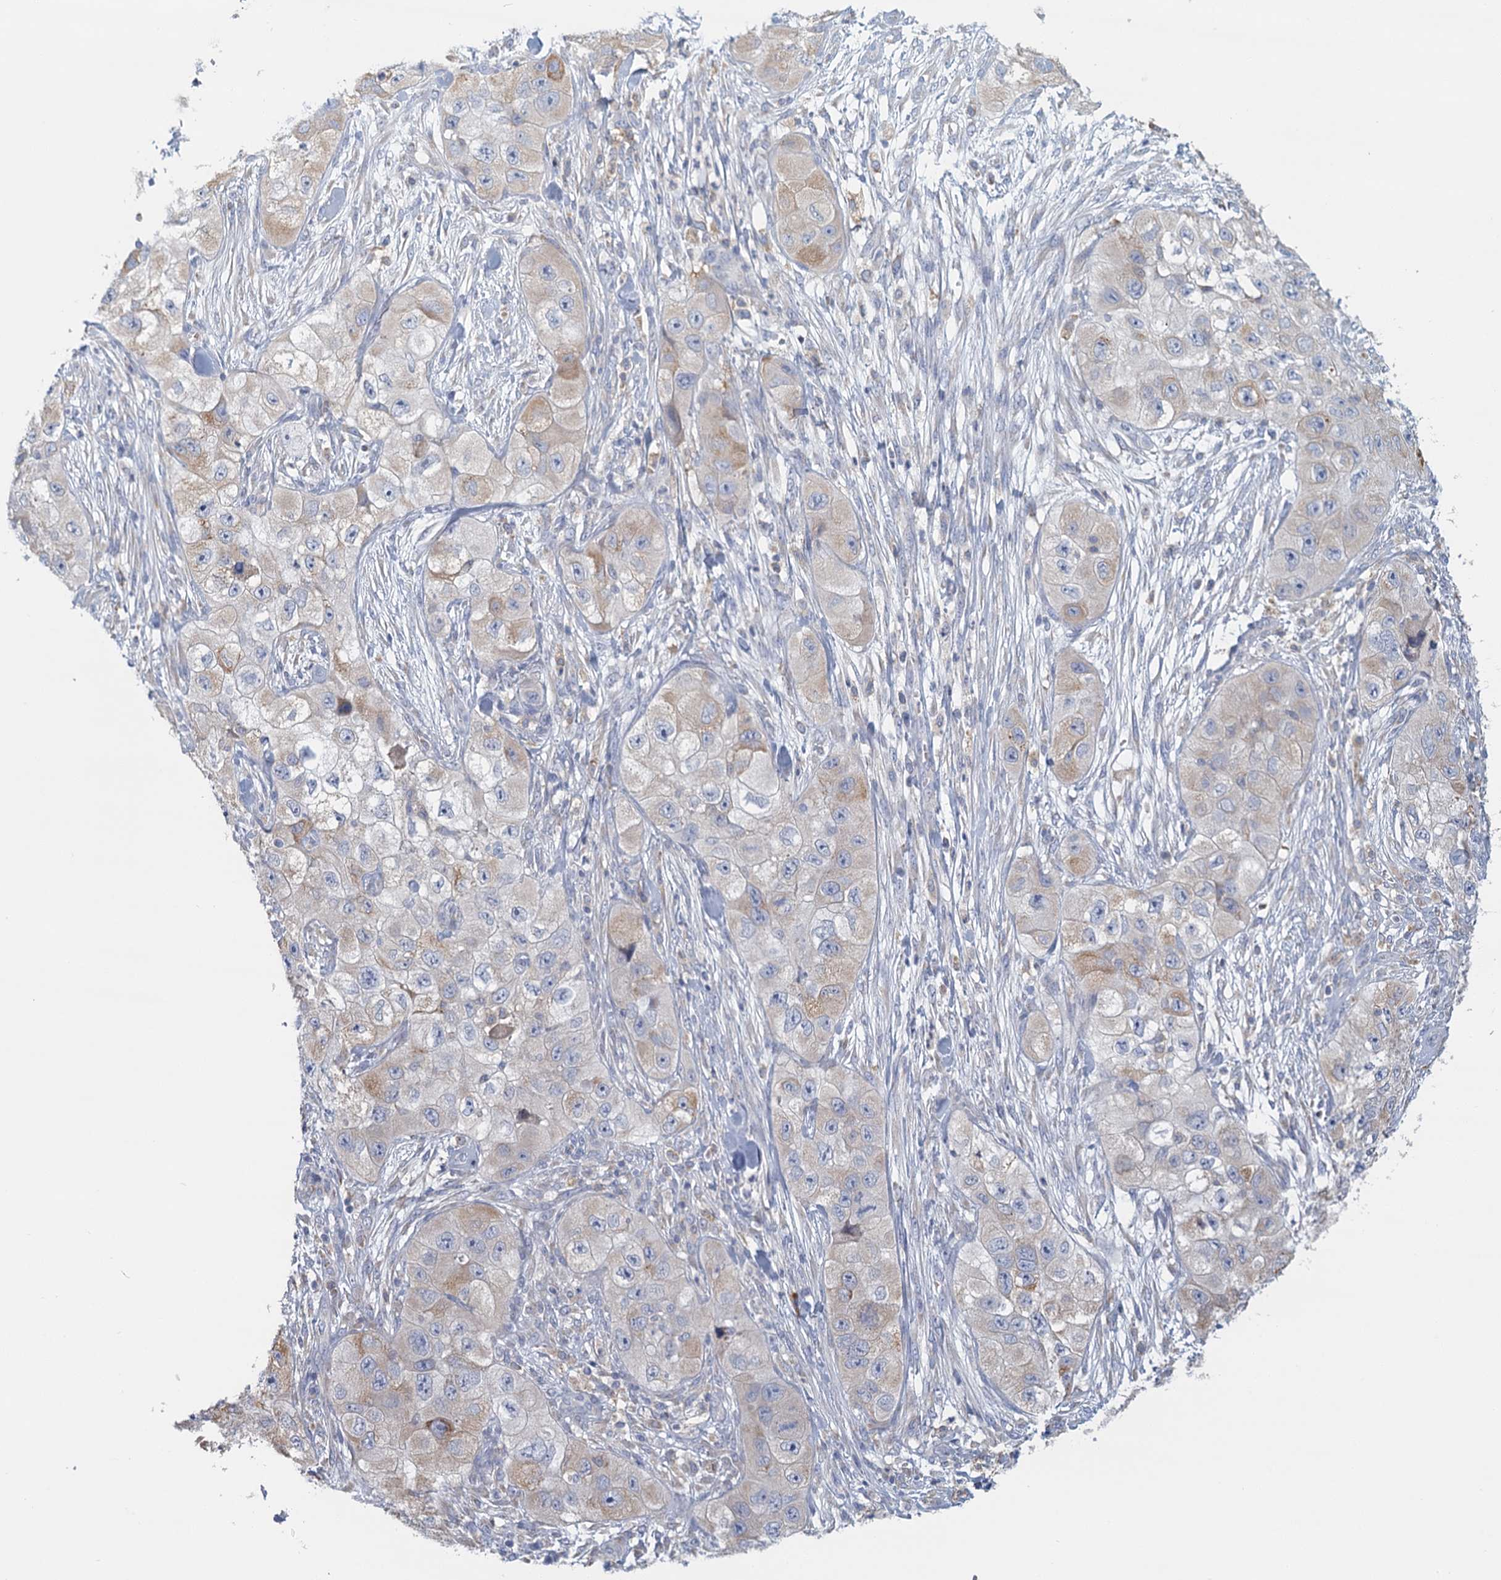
{"staining": {"intensity": "moderate", "quantity": "<25%", "location": "cytoplasmic/membranous"}, "tissue": "skin cancer", "cell_type": "Tumor cells", "image_type": "cancer", "snomed": [{"axis": "morphology", "description": "Squamous cell carcinoma, NOS"}, {"axis": "topography", "description": "Skin"}, {"axis": "topography", "description": "Subcutis"}], "caption": "Human skin cancer stained with a protein marker reveals moderate staining in tumor cells.", "gene": "ANKRD16", "patient": {"sex": "male", "age": 73}}